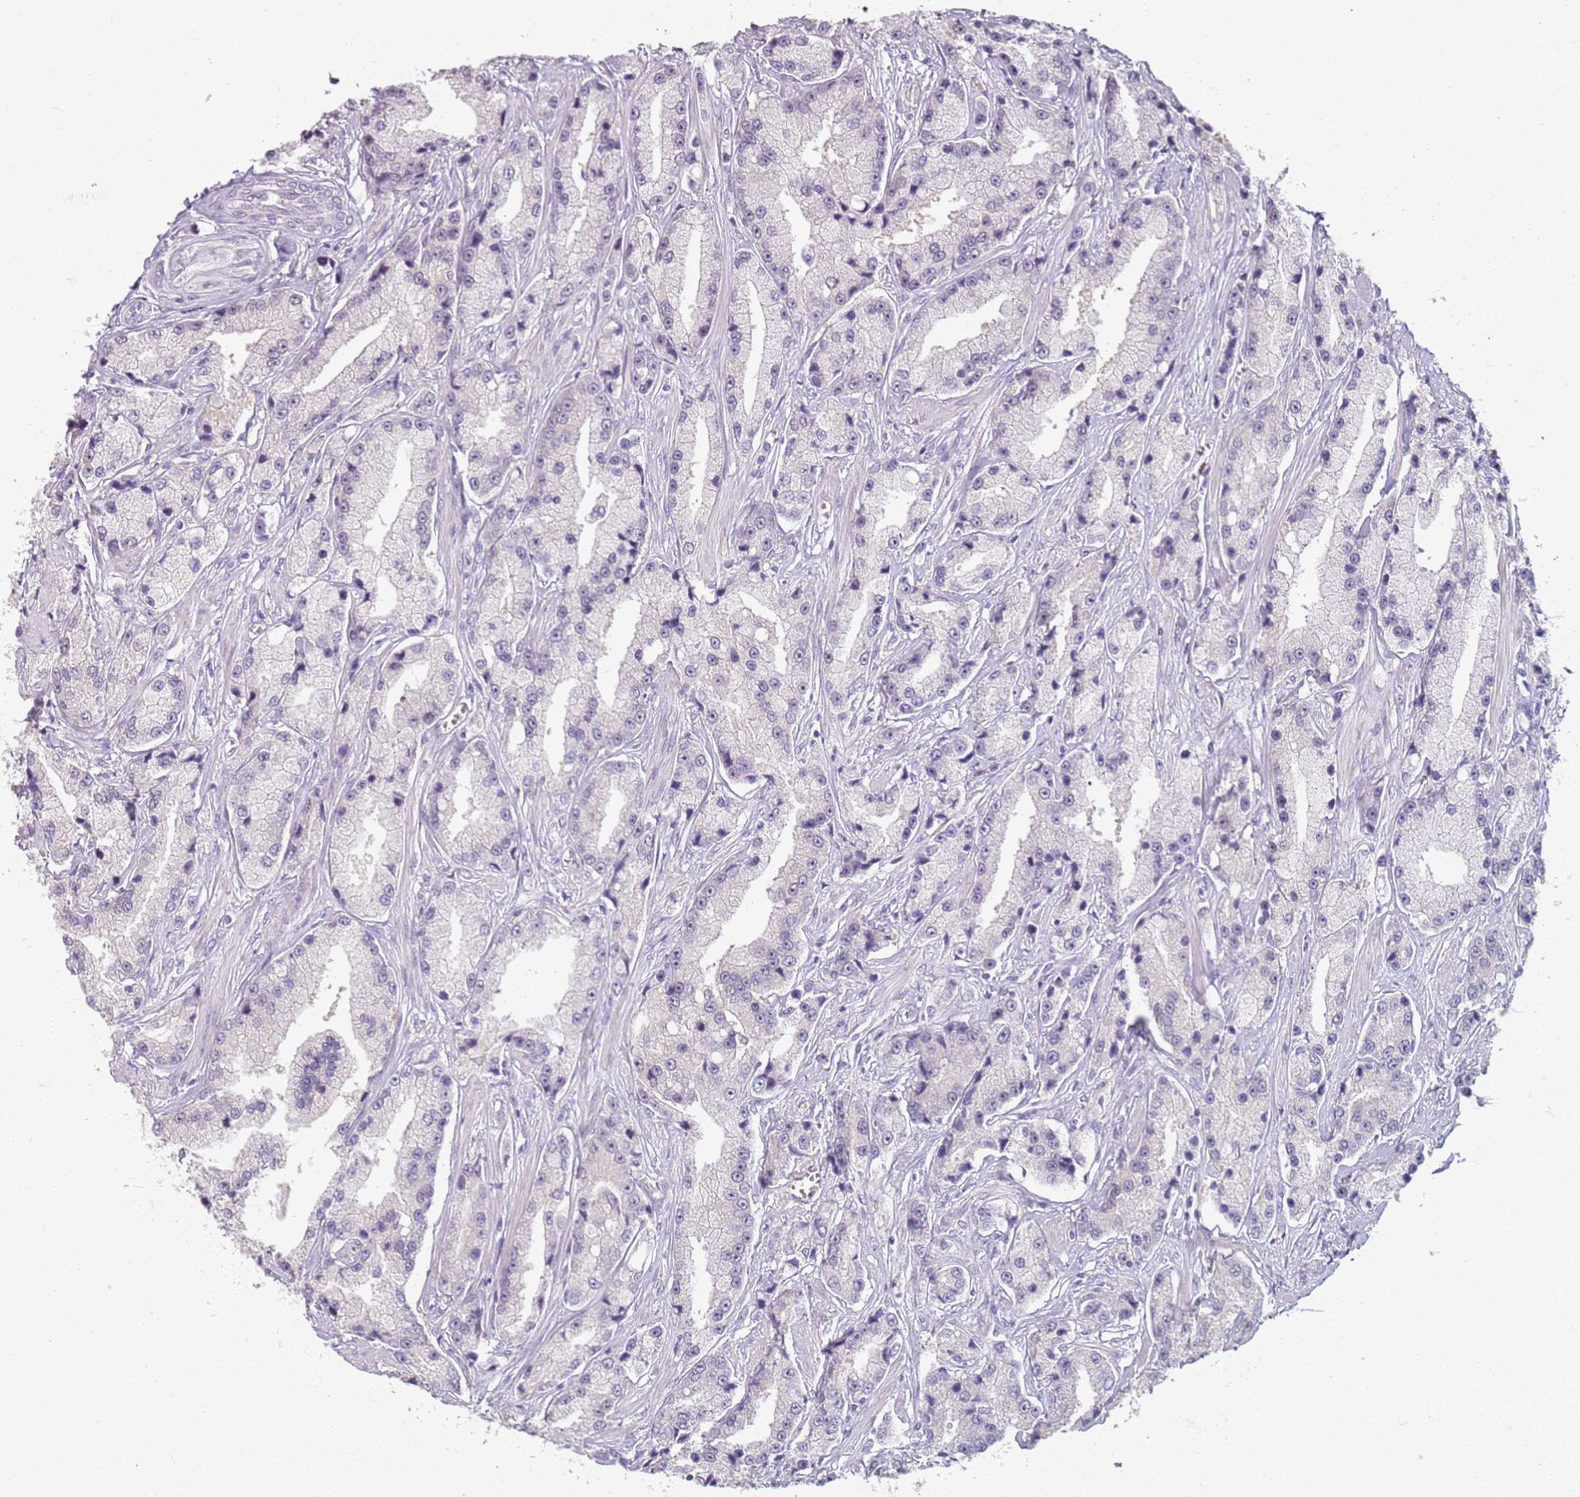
{"staining": {"intensity": "negative", "quantity": "none", "location": "none"}, "tissue": "prostate cancer", "cell_type": "Tumor cells", "image_type": "cancer", "snomed": [{"axis": "morphology", "description": "Adenocarcinoma, High grade"}, {"axis": "topography", "description": "Prostate"}], "caption": "A micrograph of high-grade adenocarcinoma (prostate) stained for a protein demonstrates no brown staining in tumor cells. (Stains: DAB immunohistochemistry with hematoxylin counter stain, Microscopy: brightfield microscopy at high magnification).", "gene": "CD40LG", "patient": {"sex": "male", "age": 74}}